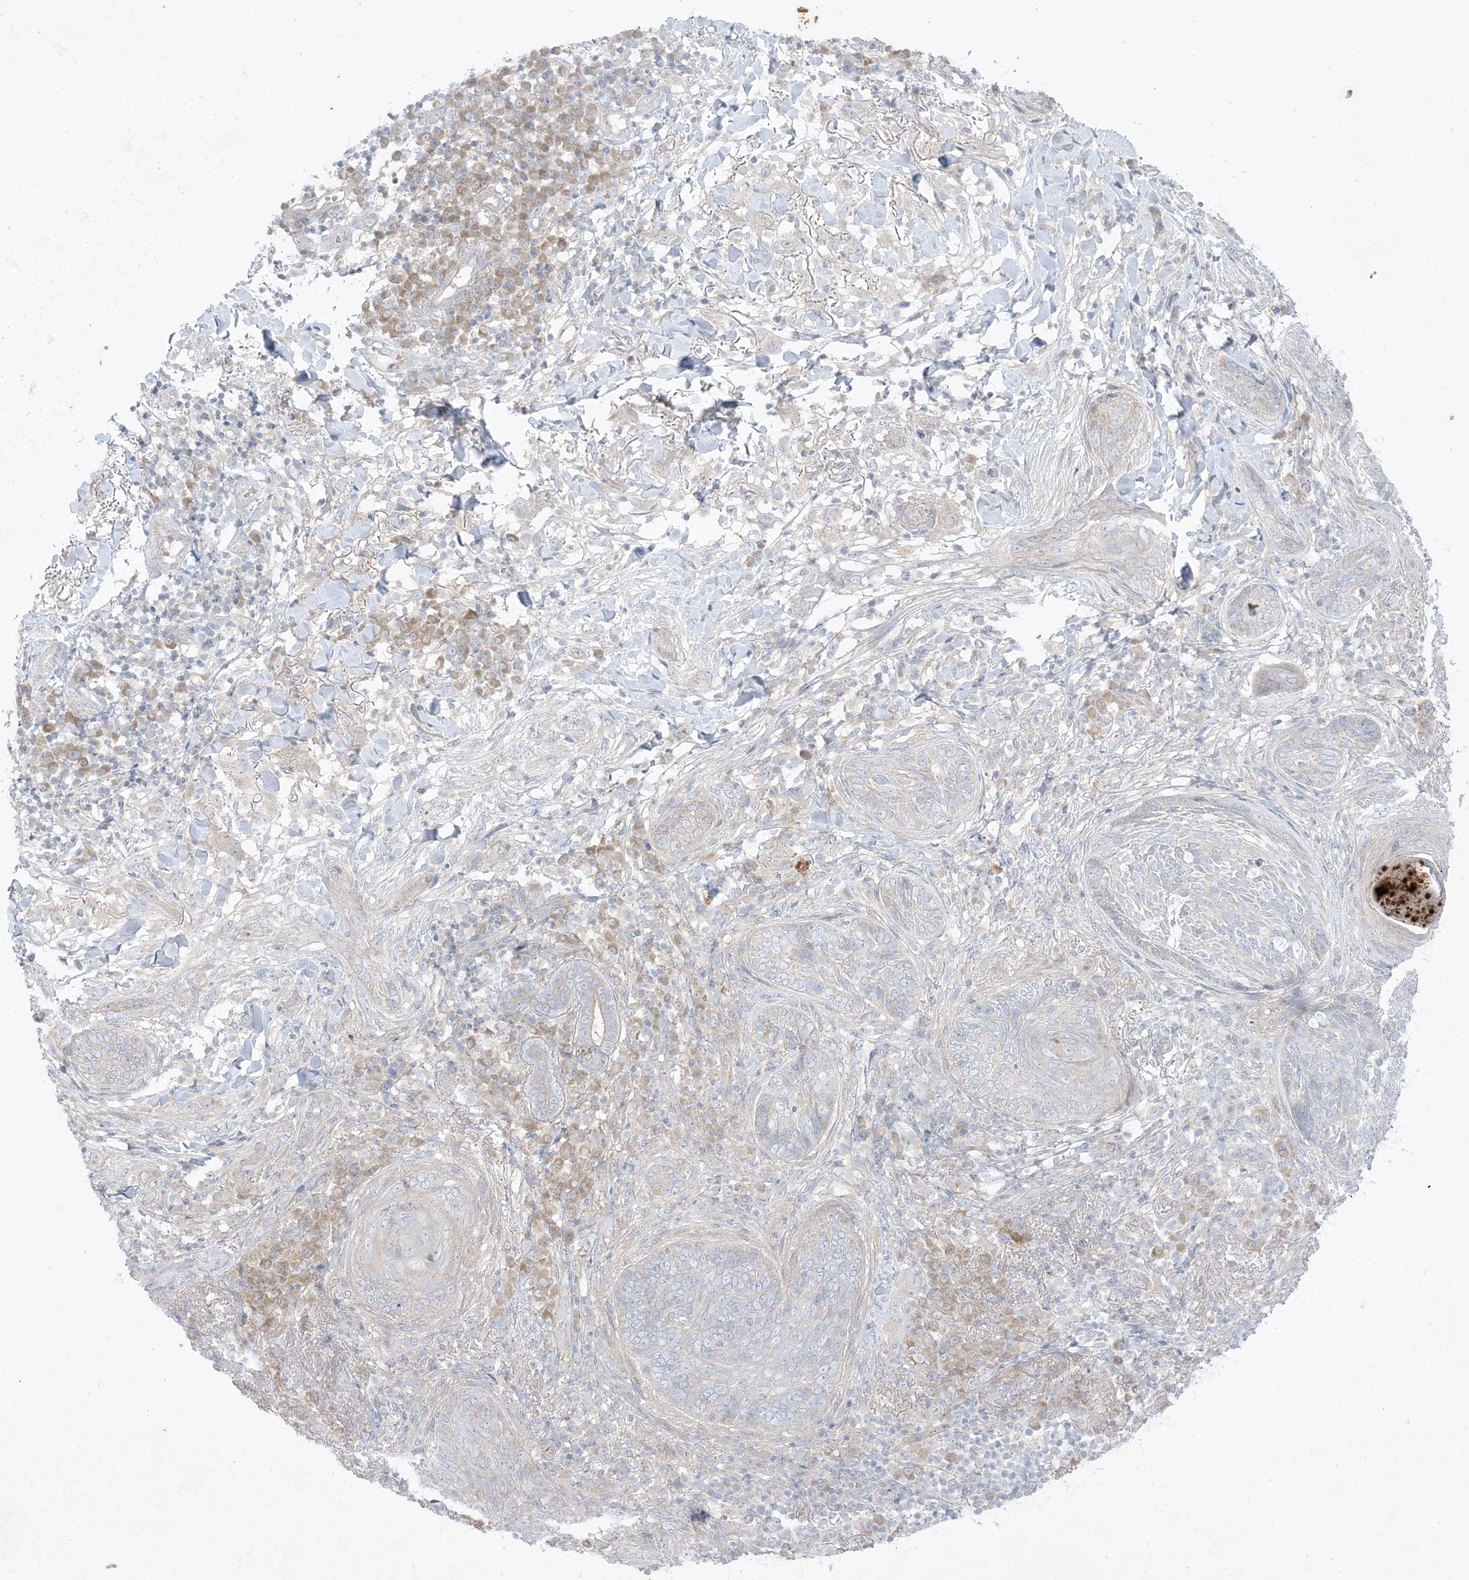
{"staining": {"intensity": "negative", "quantity": "none", "location": "none"}, "tissue": "skin cancer", "cell_type": "Tumor cells", "image_type": "cancer", "snomed": [{"axis": "morphology", "description": "Basal cell carcinoma"}, {"axis": "topography", "description": "Skin"}], "caption": "Immunohistochemical staining of skin basal cell carcinoma shows no significant positivity in tumor cells. The staining was performed using DAB to visualize the protein expression in brown, while the nuclei were stained in blue with hematoxylin (Magnification: 20x).", "gene": "PLEKHA3", "patient": {"sex": "male", "age": 85}}